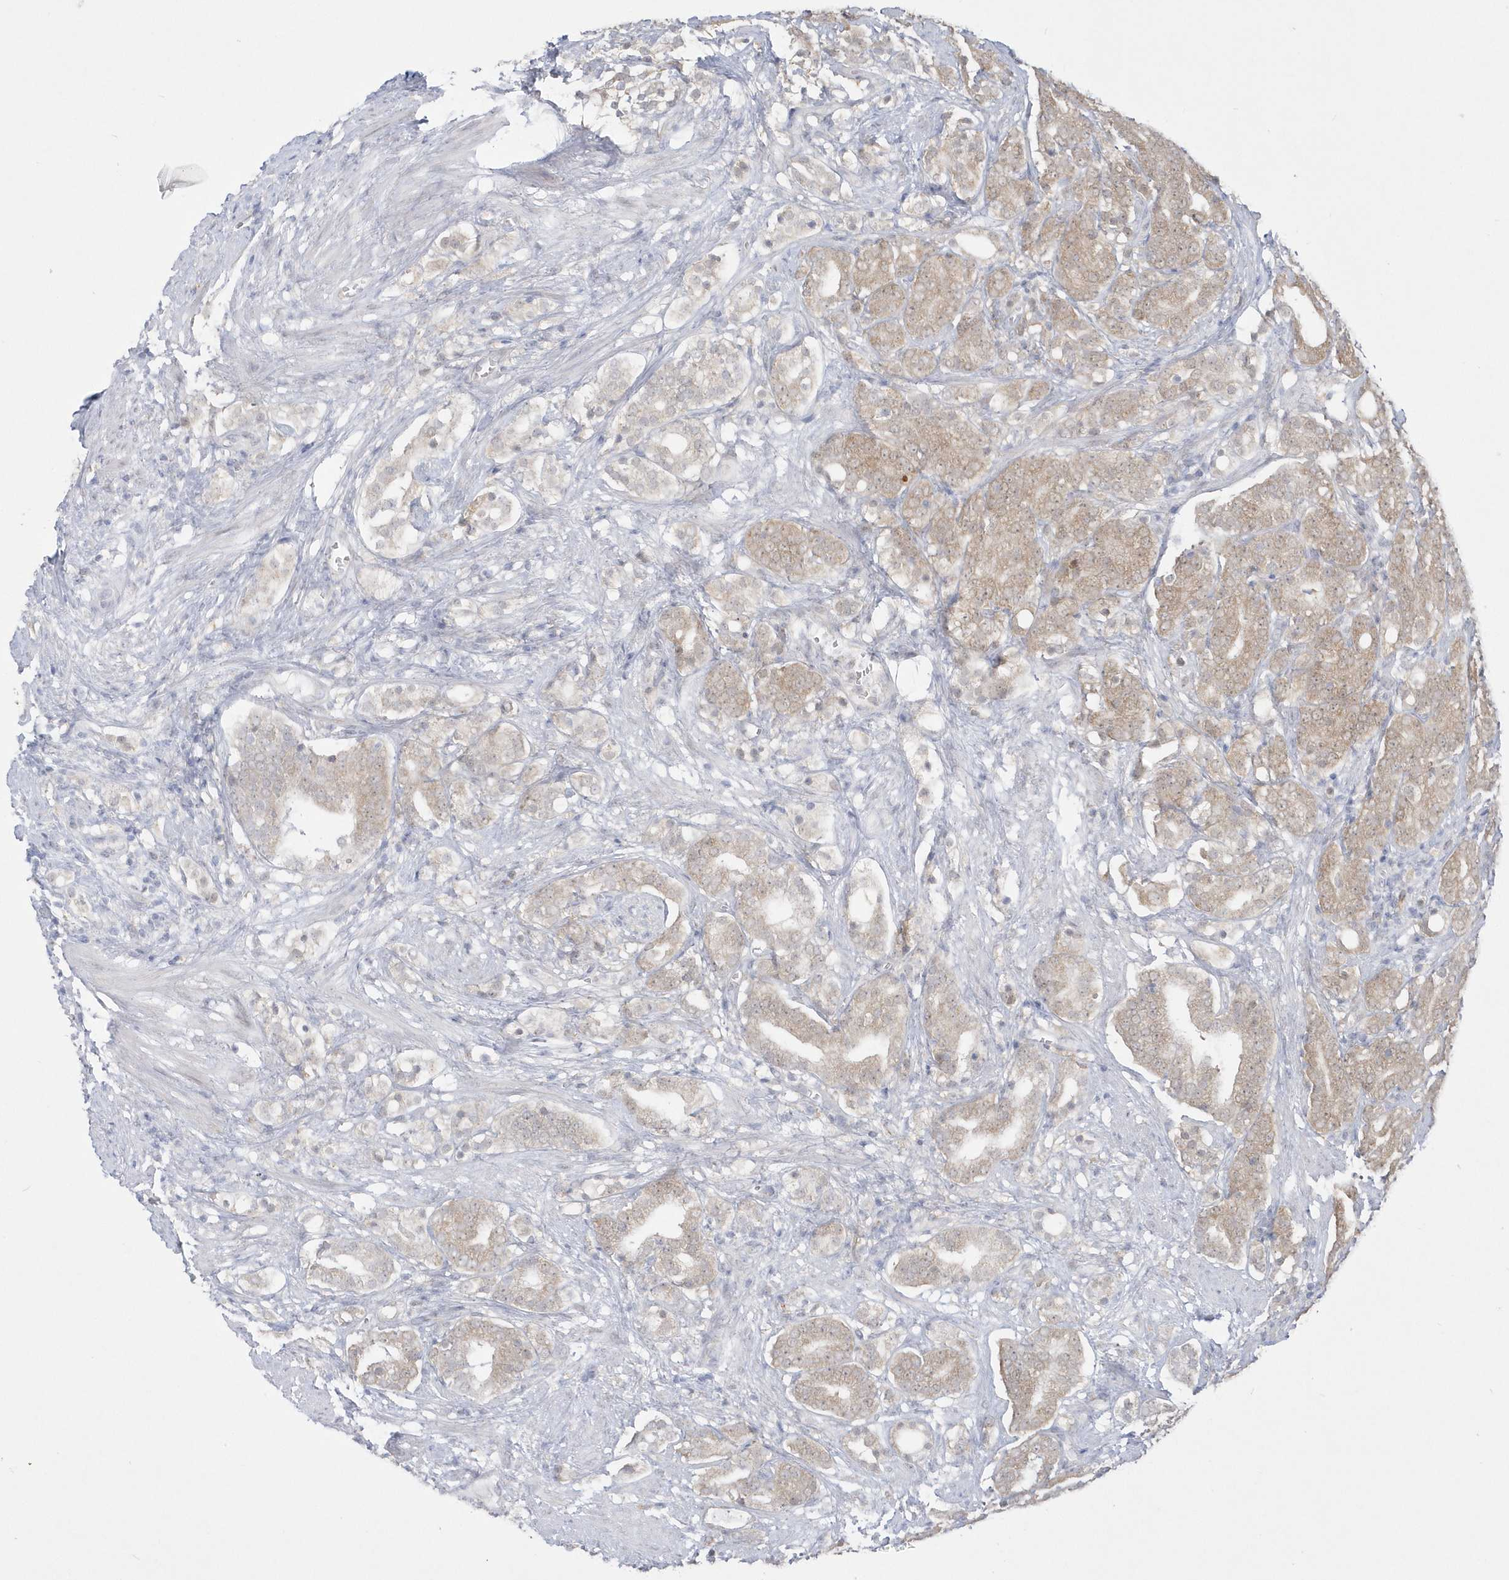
{"staining": {"intensity": "weak", "quantity": ">75%", "location": "cytoplasmic/membranous"}, "tissue": "prostate cancer", "cell_type": "Tumor cells", "image_type": "cancer", "snomed": [{"axis": "morphology", "description": "Adenocarcinoma, High grade"}, {"axis": "topography", "description": "Prostate"}], "caption": "DAB immunohistochemical staining of prostate cancer (high-grade adenocarcinoma) exhibits weak cytoplasmic/membranous protein expression in approximately >75% of tumor cells.", "gene": "PCBD1", "patient": {"sex": "male", "age": 57}}